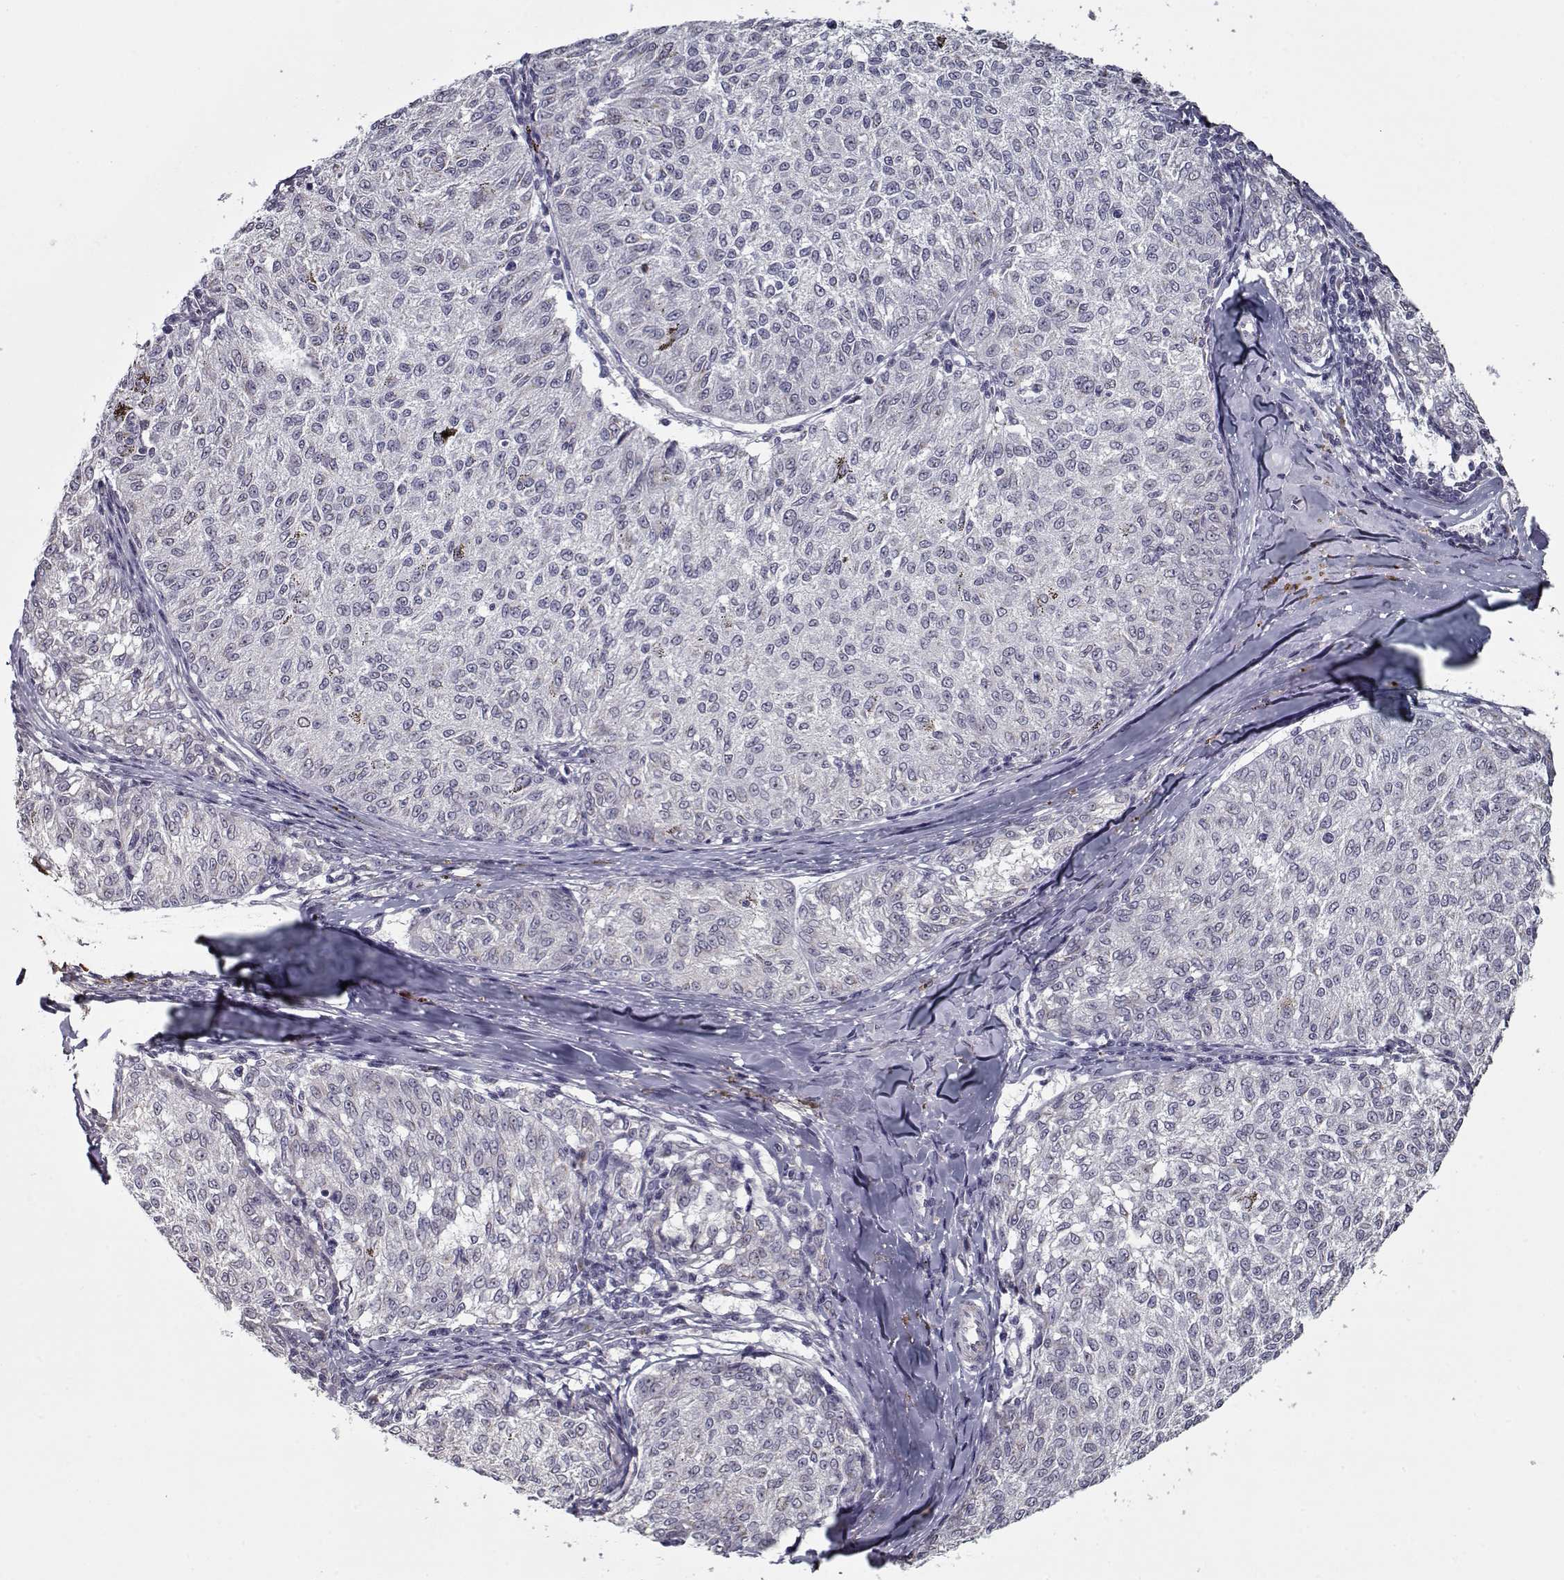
{"staining": {"intensity": "negative", "quantity": "none", "location": "none"}, "tissue": "melanoma", "cell_type": "Tumor cells", "image_type": "cancer", "snomed": [{"axis": "morphology", "description": "Malignant melanoma, NOS"}, {"axis": "topography", "description": "Skin"}], "caption": "DAB immunohistochemical staining of human melanoma demonstrates no significant positivity in tumor cells.", "gene": "SEC16B", "patient": {"sex": "female", "age": 72}}